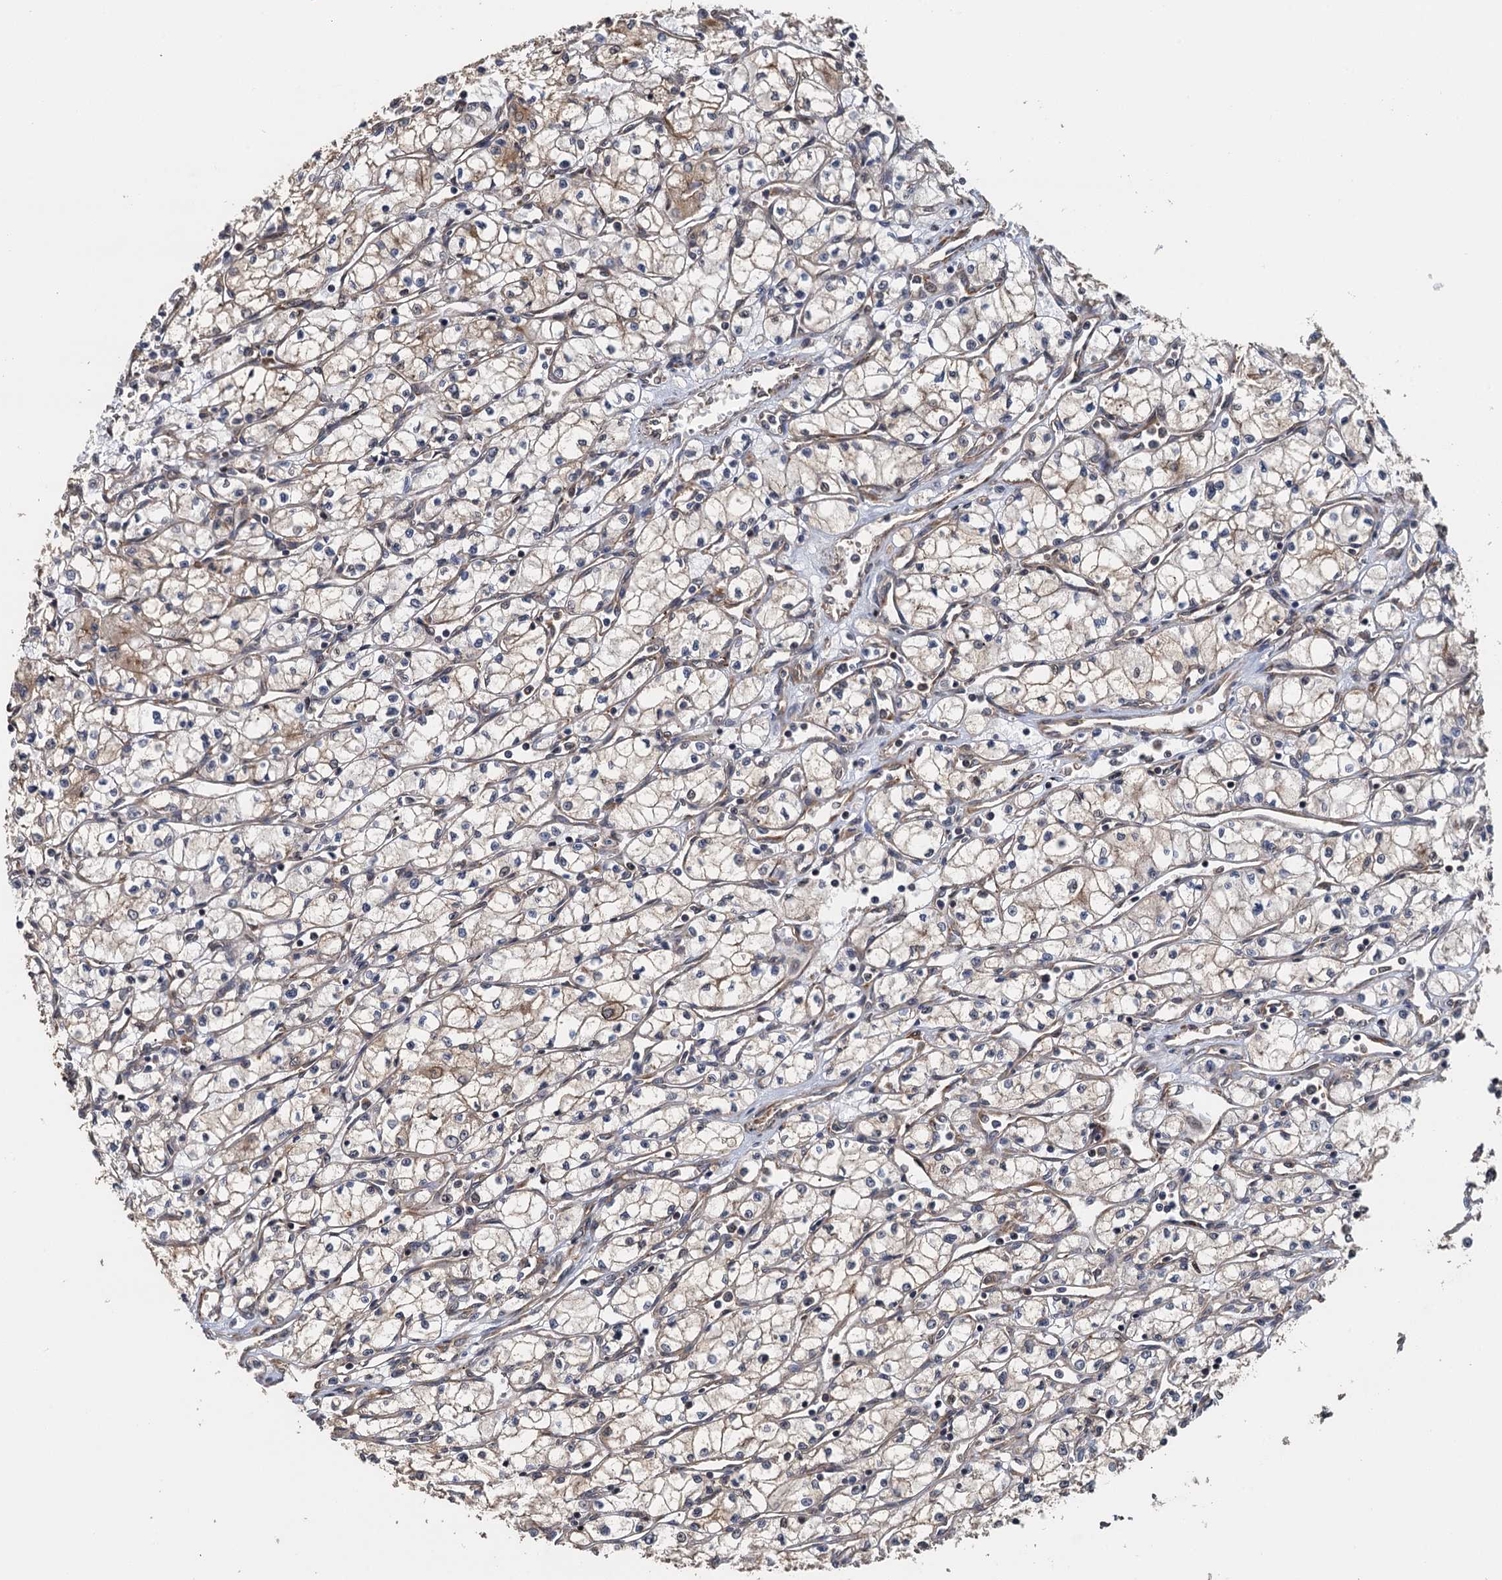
{"staining": {"intensity": "weak", "quantity": "<25%", "location": "cytoplasmic/membranous"}, "tissue": "renal cancer", "cell_type": "Tumor cells", "image_type": "cancer", "snomed": [{"axis": "morphology", "description": "Adenocarcinoma, NOS"}, {"axis": "topography", "description": "Kidney"}], "caption": "Immunohistochemistry of human adenocarcinoma (renal) exhibits no expression in tumor cells.", "gene": "MEAK7", "patient": {"sex": "male", "age": 59}}